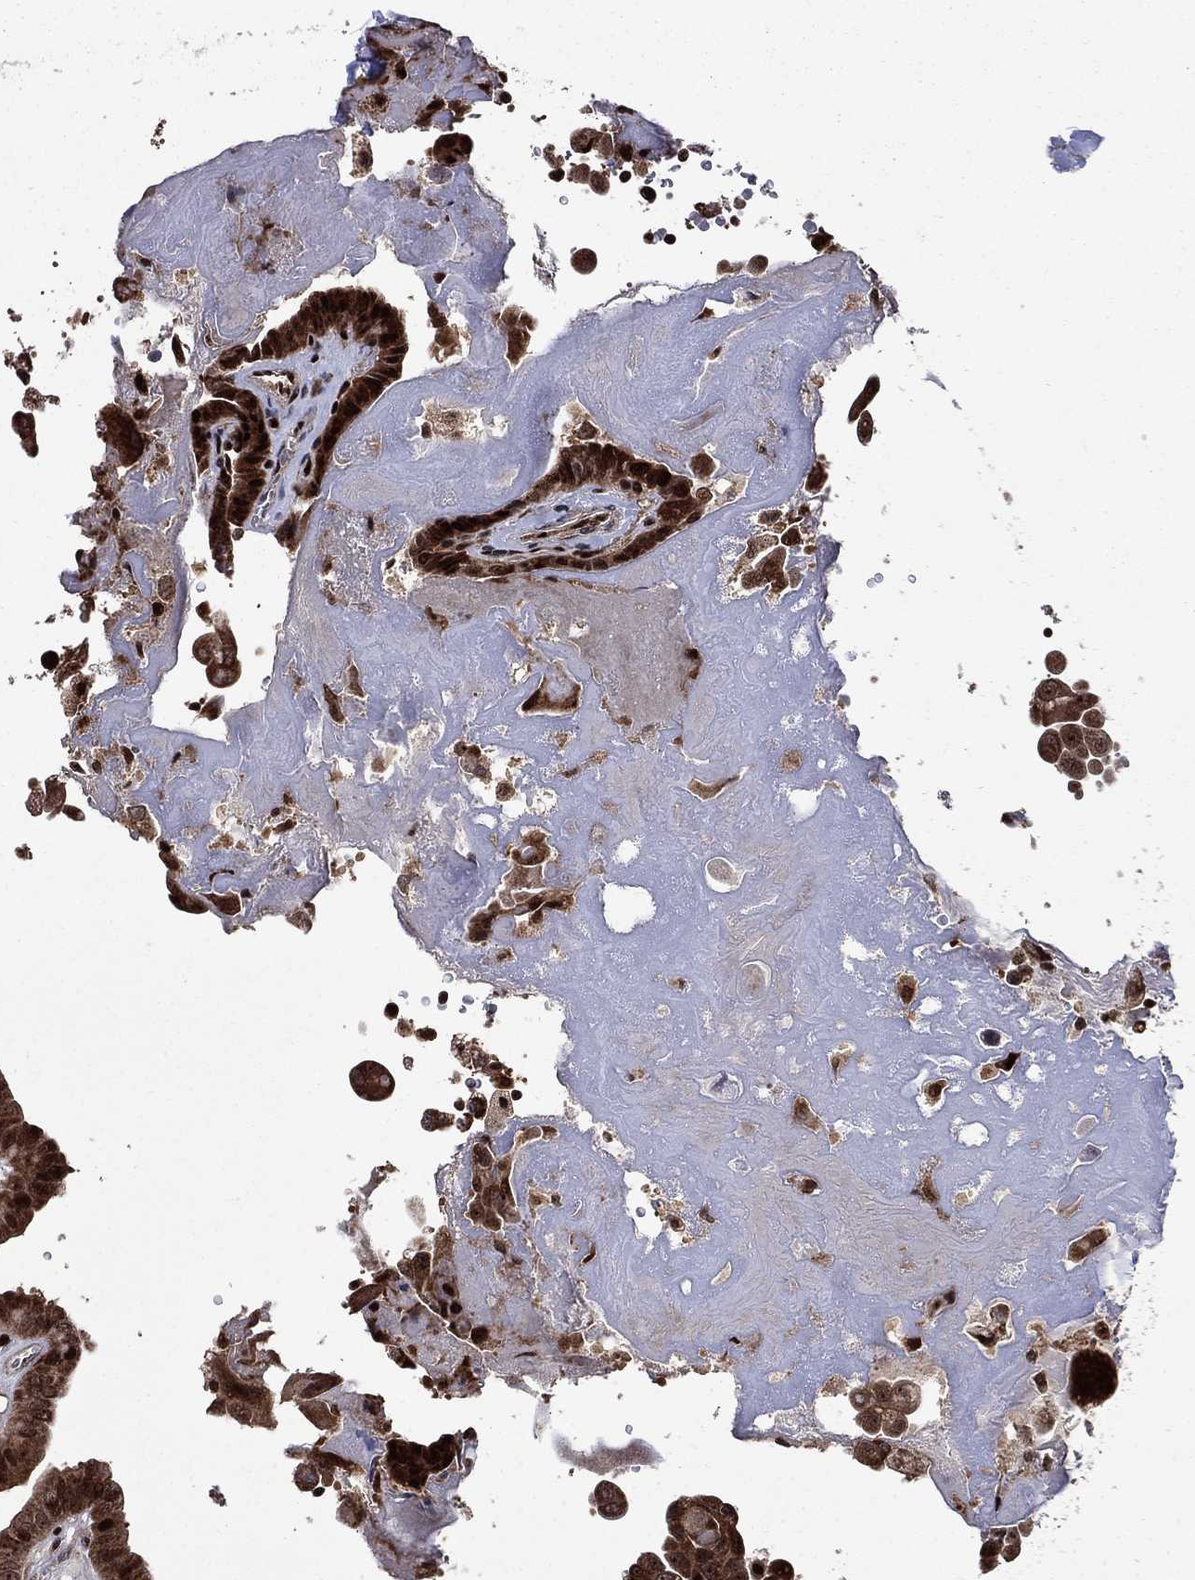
{"staining": {"intensity": "strong", "quantity": ">75%", "location": "cytoplasmic/membranous,nuclear"}, "tissue": "thyroid cancer", "cell_type": "Tumor cells", "image_type": "cancer", "snomed": [{"axis": "morphology", "description": "Papillary adenocarcinoma, NOS"}, {"axis": "topography", "description": "Thyroid gland"}], "caption": "Protein staining by immunohistochemistry exhibits strong cytoplasmic/membranous and nuclear positivity in approximately >75% of tumor cells in thyroid cancer (papillary adenocarcinoma).", "gene": "AGTPBP1", "patient": {"sex": "female", "age": 37}}